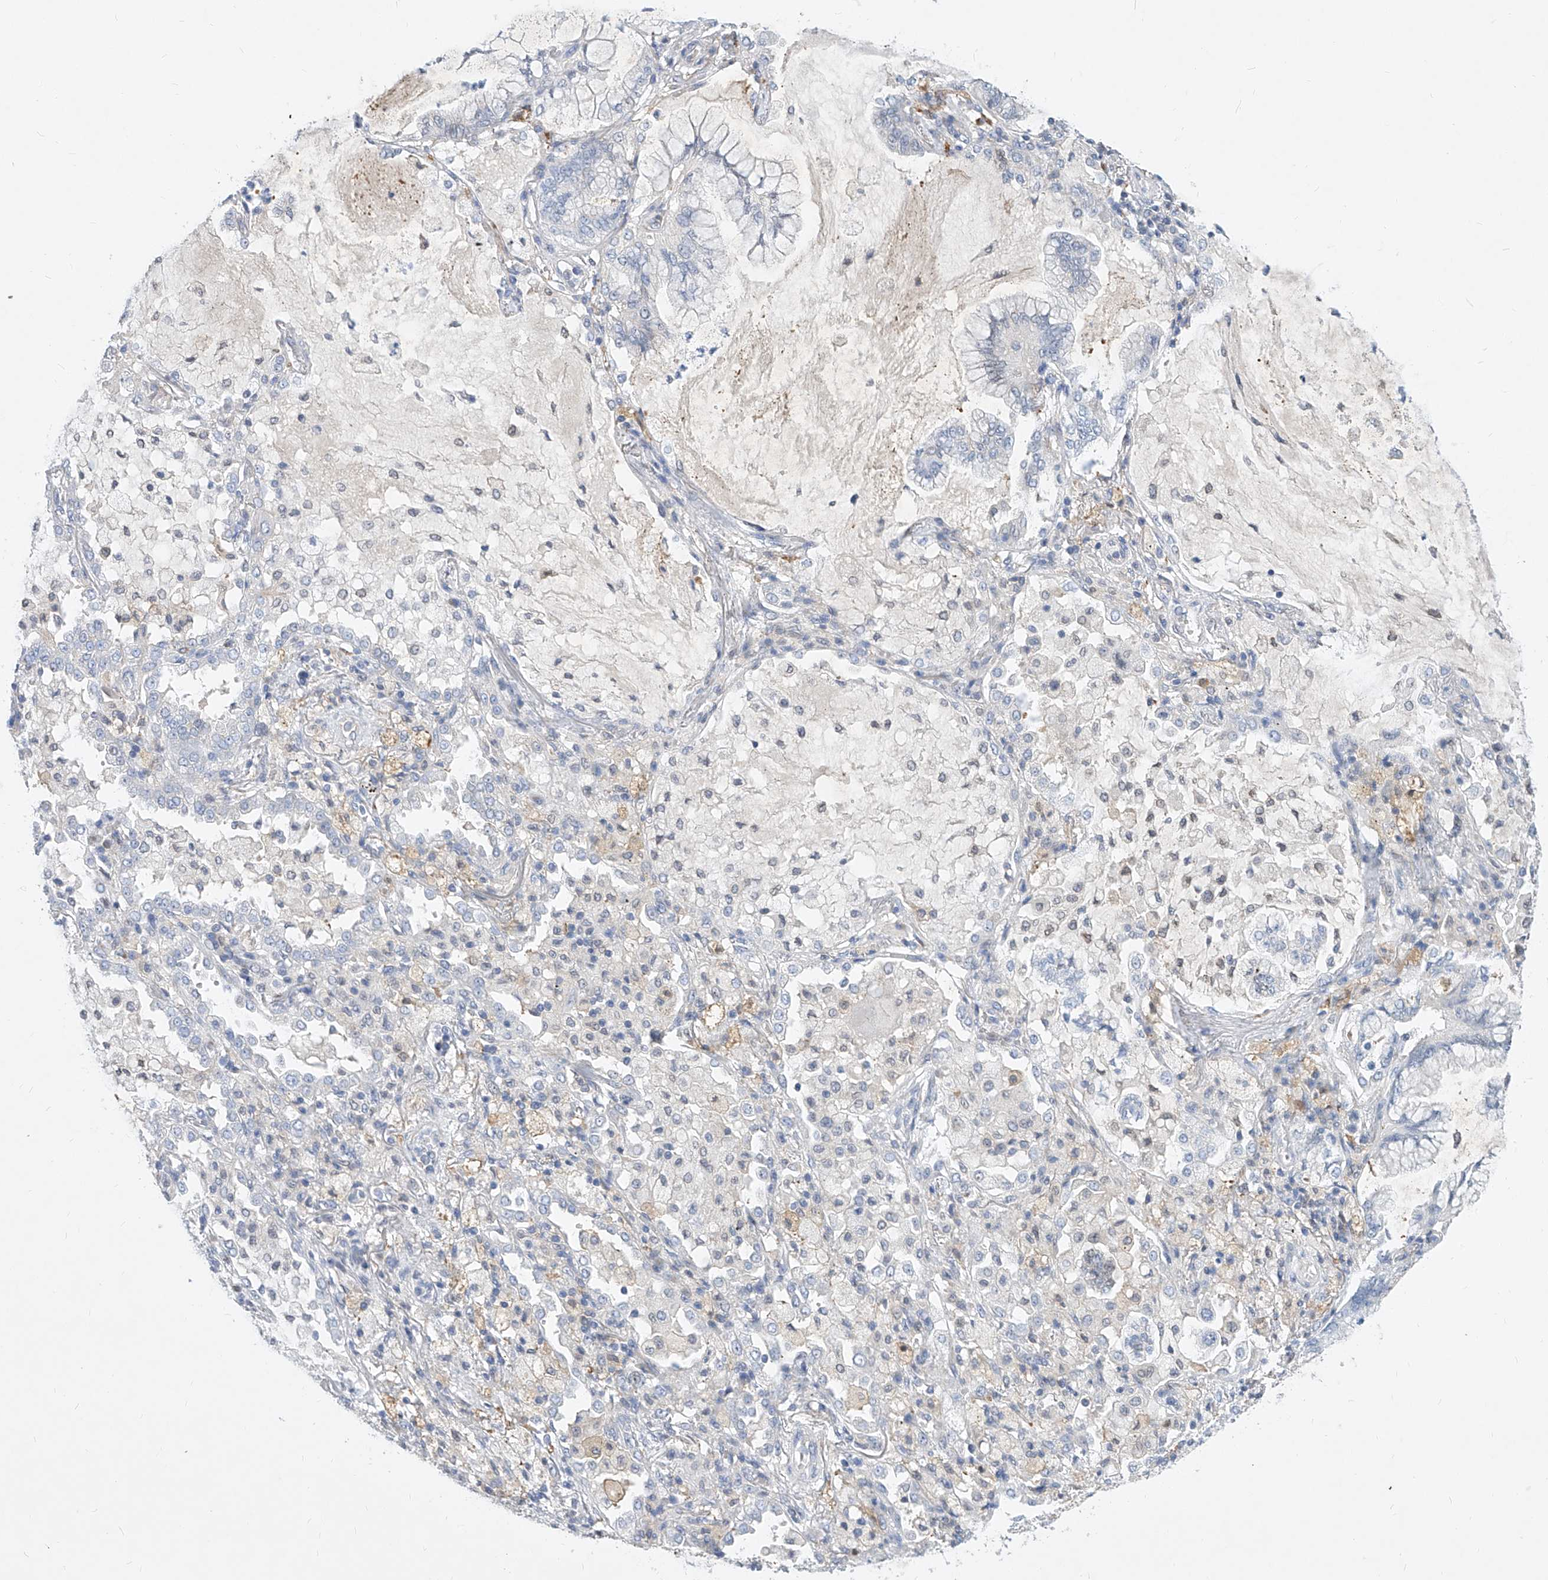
{"staining": {"intensity": "negative", "quantity": "none", "location": "none"}, "tissue": "lung cancer", "cell_type": "Tumor cells", "image_type": "cancer", "snomed": [{"axis": "morphology", "description": "Adenocarcinoma, NOS"}, {"axis": "topography", "description": "Lung"}], "caption": "A high-resolution histopathology image shows IHC staining of lung adenocarcinoma, which shows no significant staining in tumor cells.", "gene": "MX2", "patient": {"sex": "female", "age": 70}}